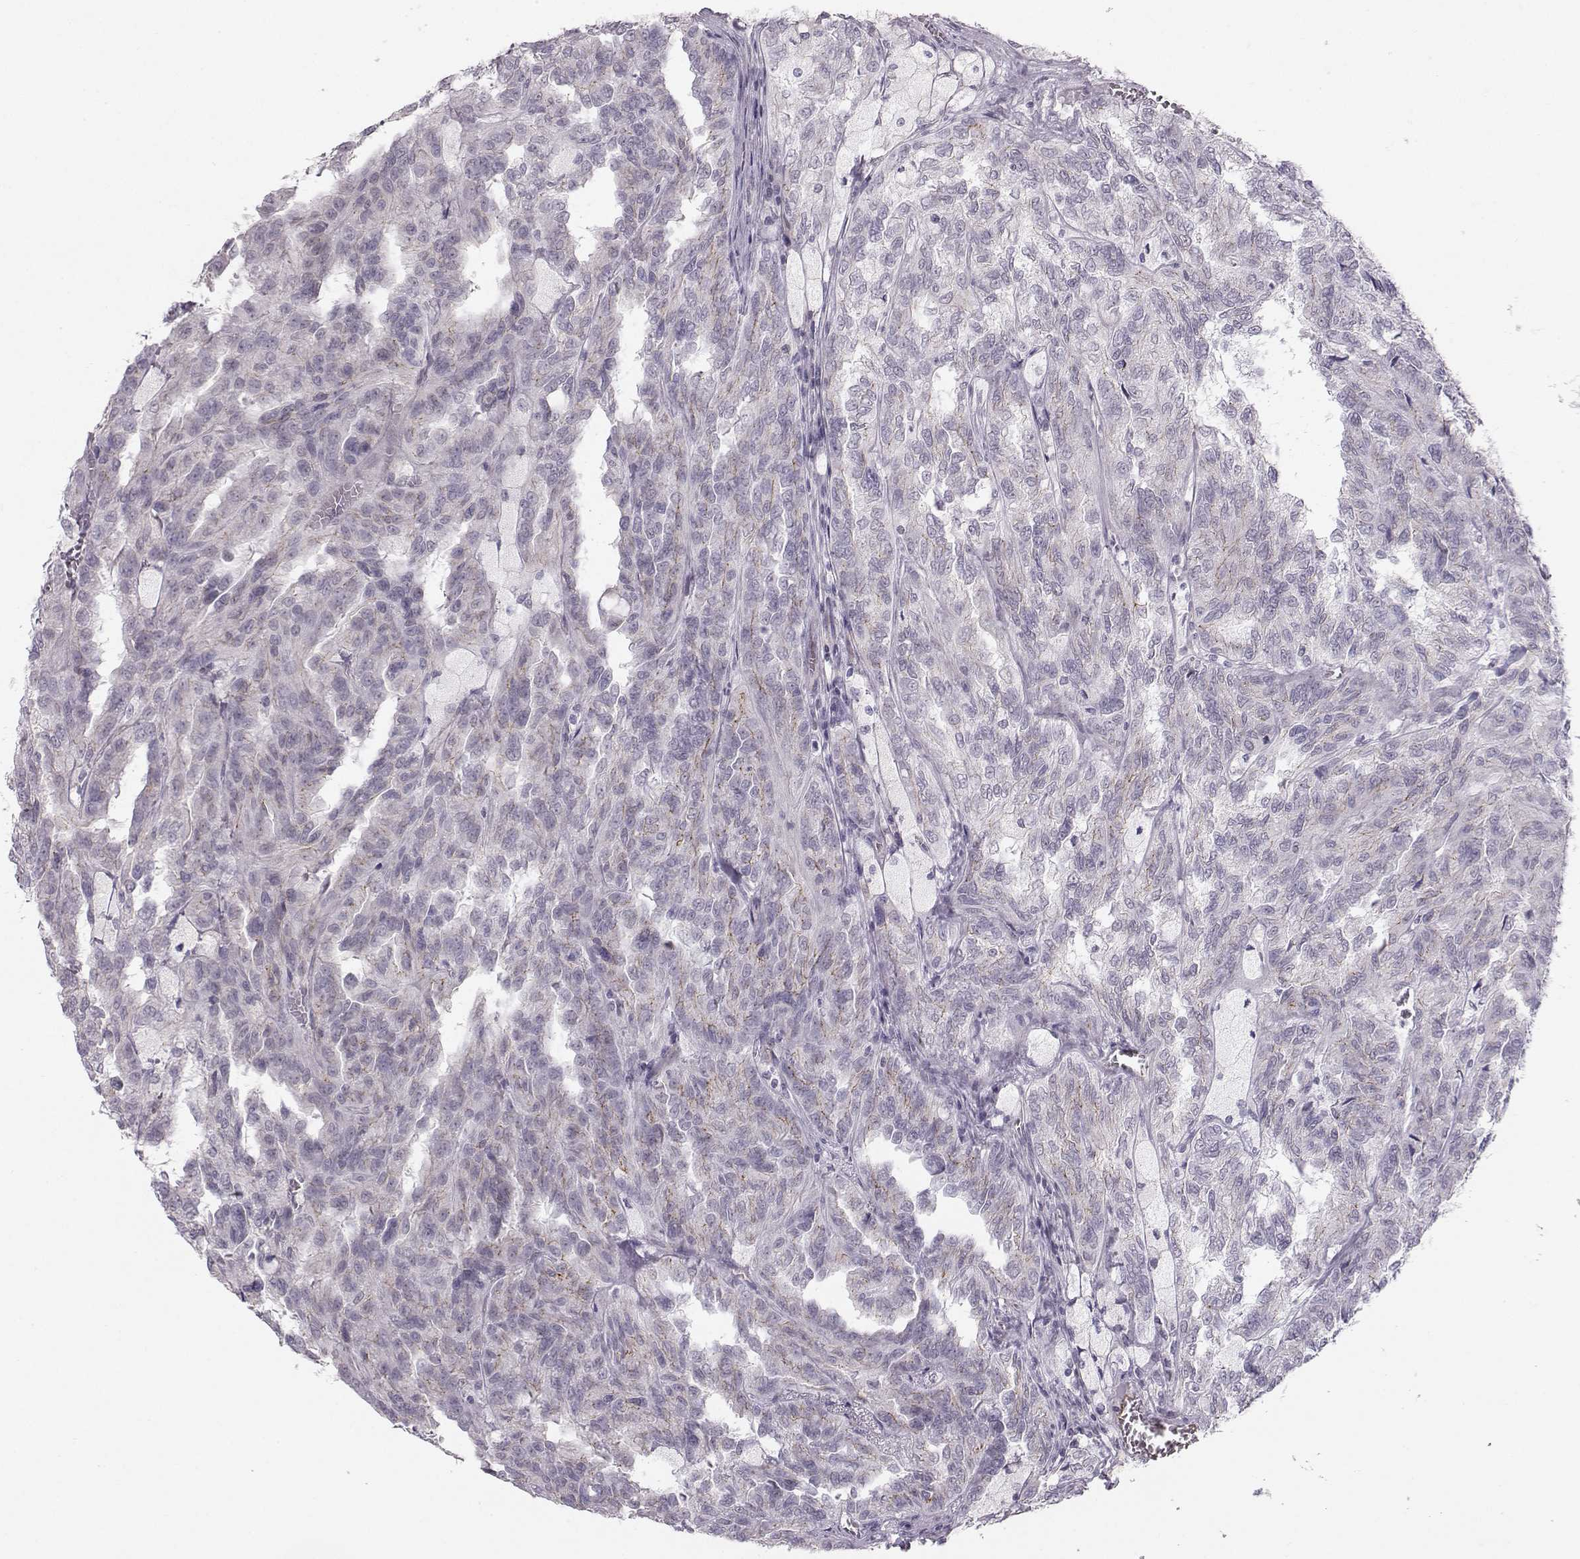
{"staining": {"intensity": "weak", "quantity": "<25%", "location": "cytoplasmic/membranous"}, "tissue": "renal cancer", "cell_type": "Tumor cells", "image_type": "cancer", "snomed": [{"axis": "morphology", "description": "Adenocarcinoma, NOS"}, {"axis": "topography", "description": "Kidney"}], "caption": "DAB immunohistochemical staining of renal cancer (adenocarcinoma) demonstrates no significant expression in tumor cells.", "gene": "MAST1", "patient": {"sex": "male", "age": 79}}